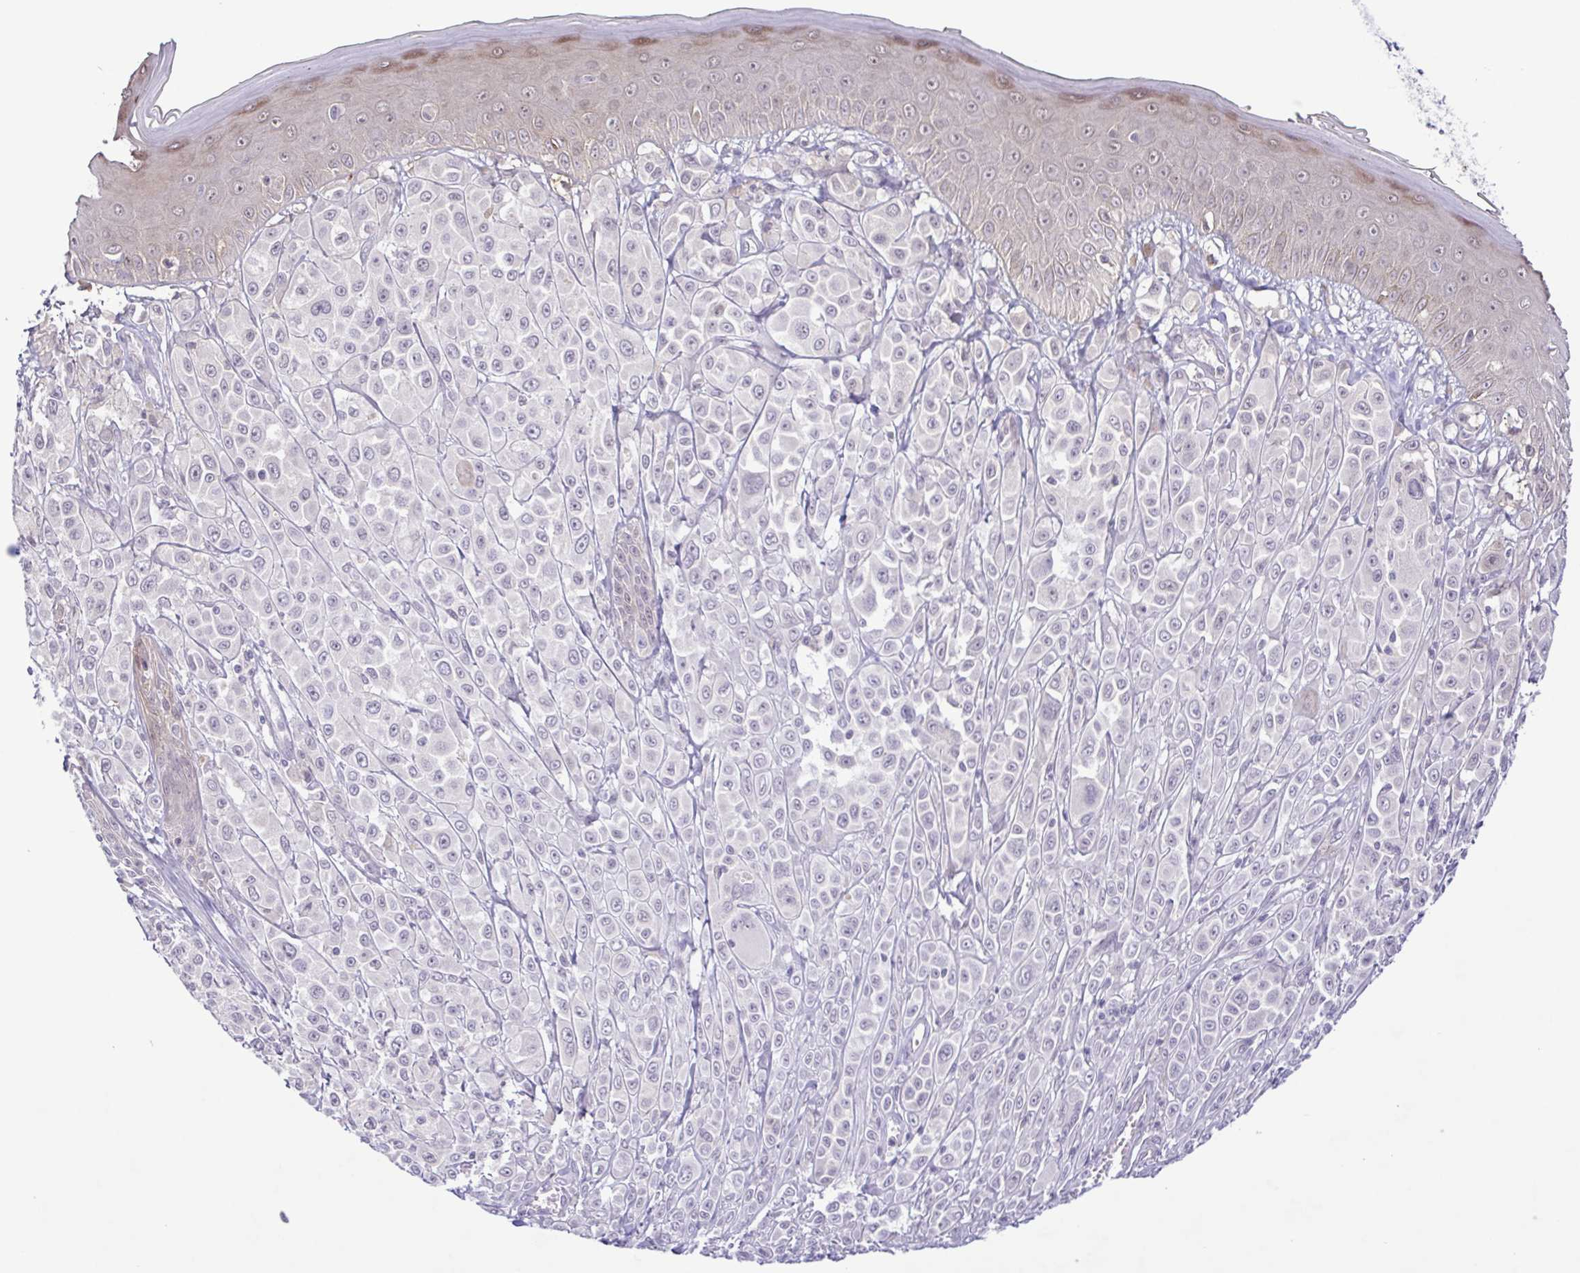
{"staining": {"intensity": "weak", "quantity": "<25%", "location": "nuclear"}, "tissue": "melanoma", "cell_type": "Tumor cells", "image_type": "cancer", "snomed": [{"axis": "morphology", "description": "Malignant melanoma, NOS"}, {"axis": "topography", "description": "Skin"}], "caption": "High power microscopy image of an immunohistochemistry micrograph of malignant melanoma, revealing no significant staining in tumor cells.", "gene": "IL1RN", "patient": {"sex": "male", "age": 67}}